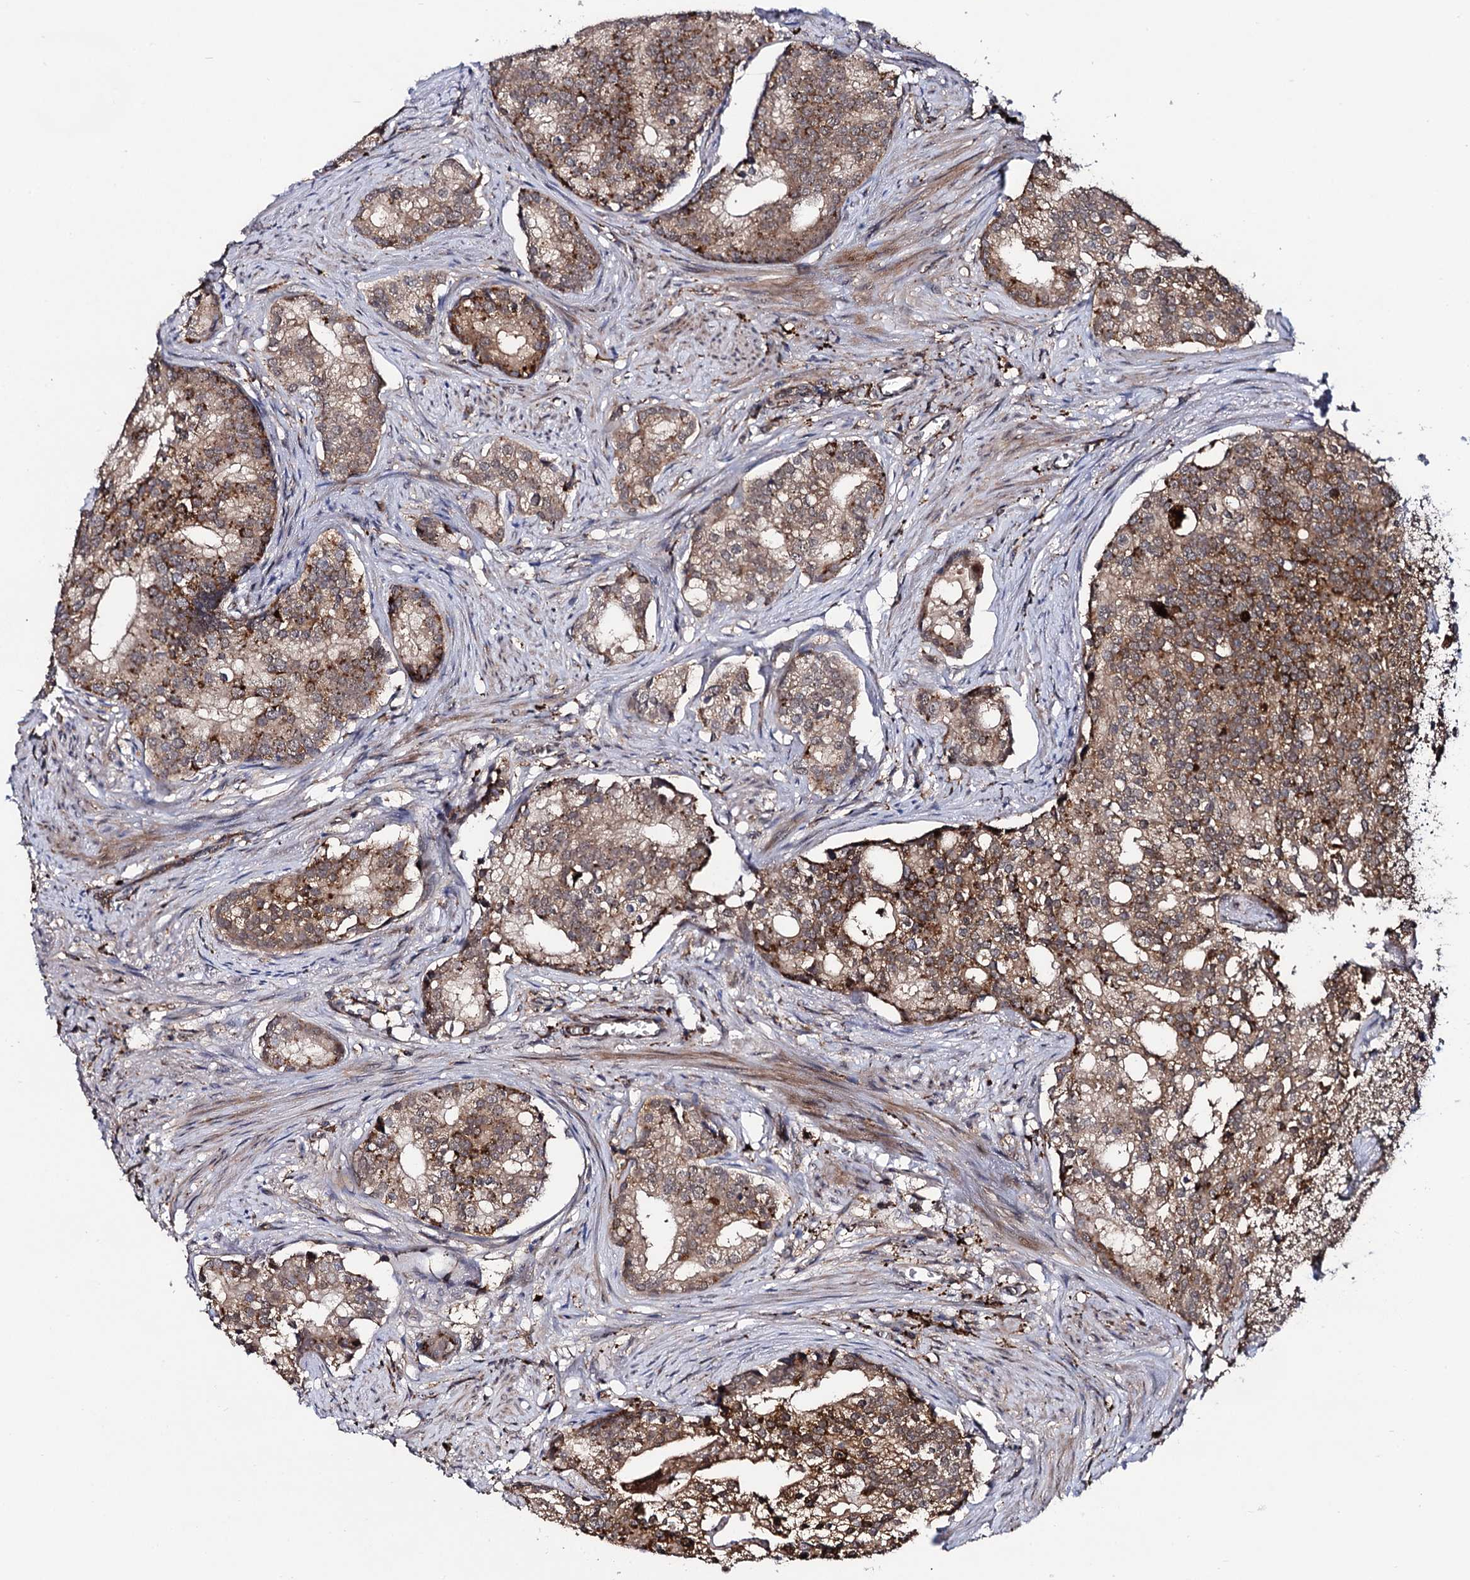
{"staining": {"intensity": "moderate", "quantity": ">75%", "location": "cytoplasmic/membranous,nuclear"}, "tissue": "prostate cancer", "cell_type": "Tumor cells", "image_type": "cancer", "snomed": [{"axis": "morphology", "description": "Adenocarcinoma, Low grade"}, {"axis": "topography", "description": "Prostate"}], "caption": "Protein staining of prostate cancer tissue exhibits moderate cytoplasmic/membranous and nuclear positivity in approximately >75% of tumor cells.", "gene": "MICAL2", "patient": {"sex": "male", "age": 71}}